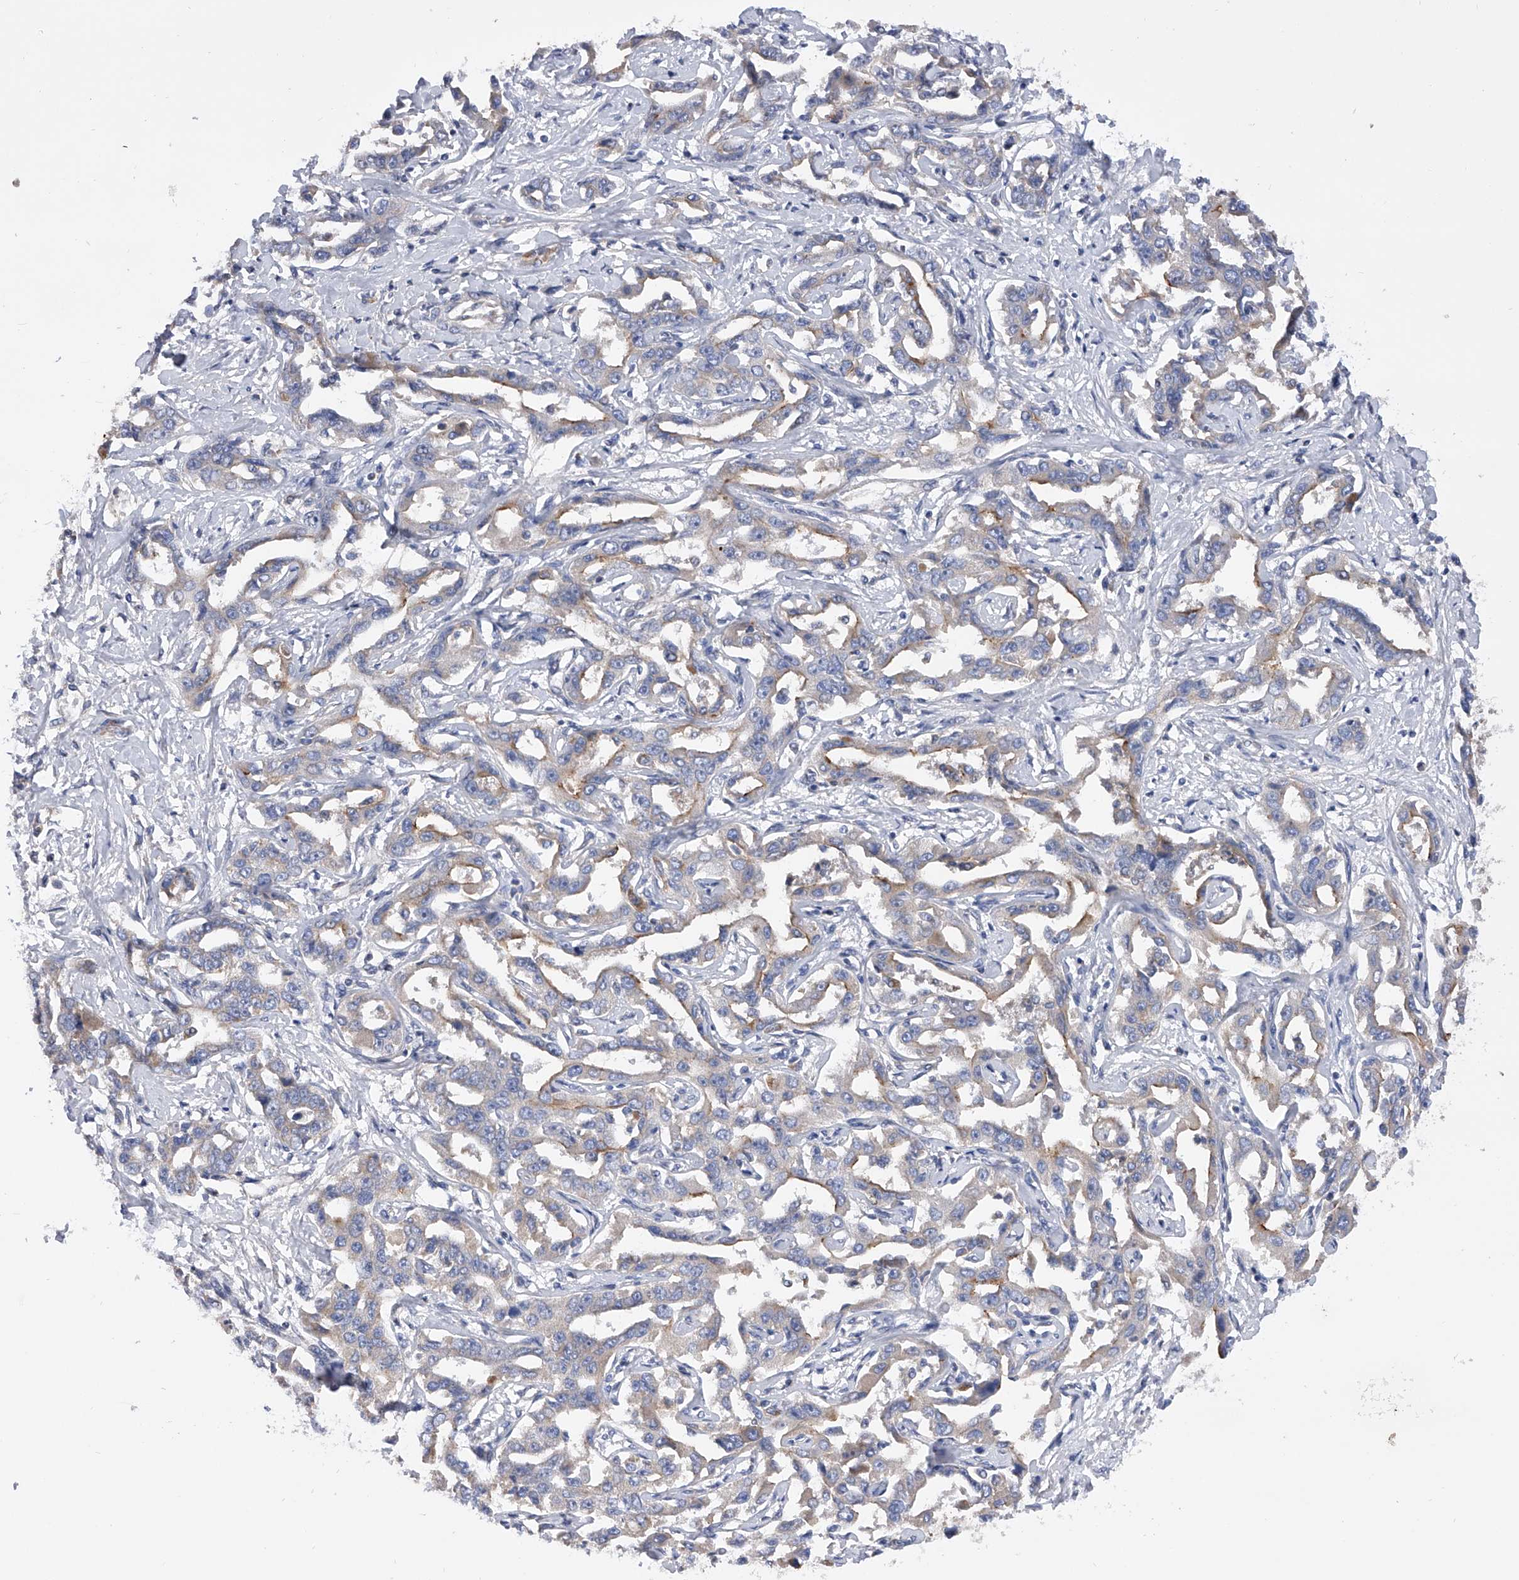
{"staining": {"intensity": "weak", "quantity": "25%-75%", "location": "cytoplasmic/membranous"}, "tissue": "liver cancer", "cell_type": "Tumor cells", "image_type": "cancer", "snomed": [{"axis": "morphology", "description": "Cholangiocarcinoma"}, {"axis": "topography", "description": "Liver"}], "caption": "Weak cytoplasmic/membranous expression is identified in about 25%-75% of tumor cells in liver cancer. Immunohistochemistry (ihc) stains the protein in brown and the nuclei are stained blue.", "gene": "PDSS2", "patient": {"sex": "male", "age": 59}}